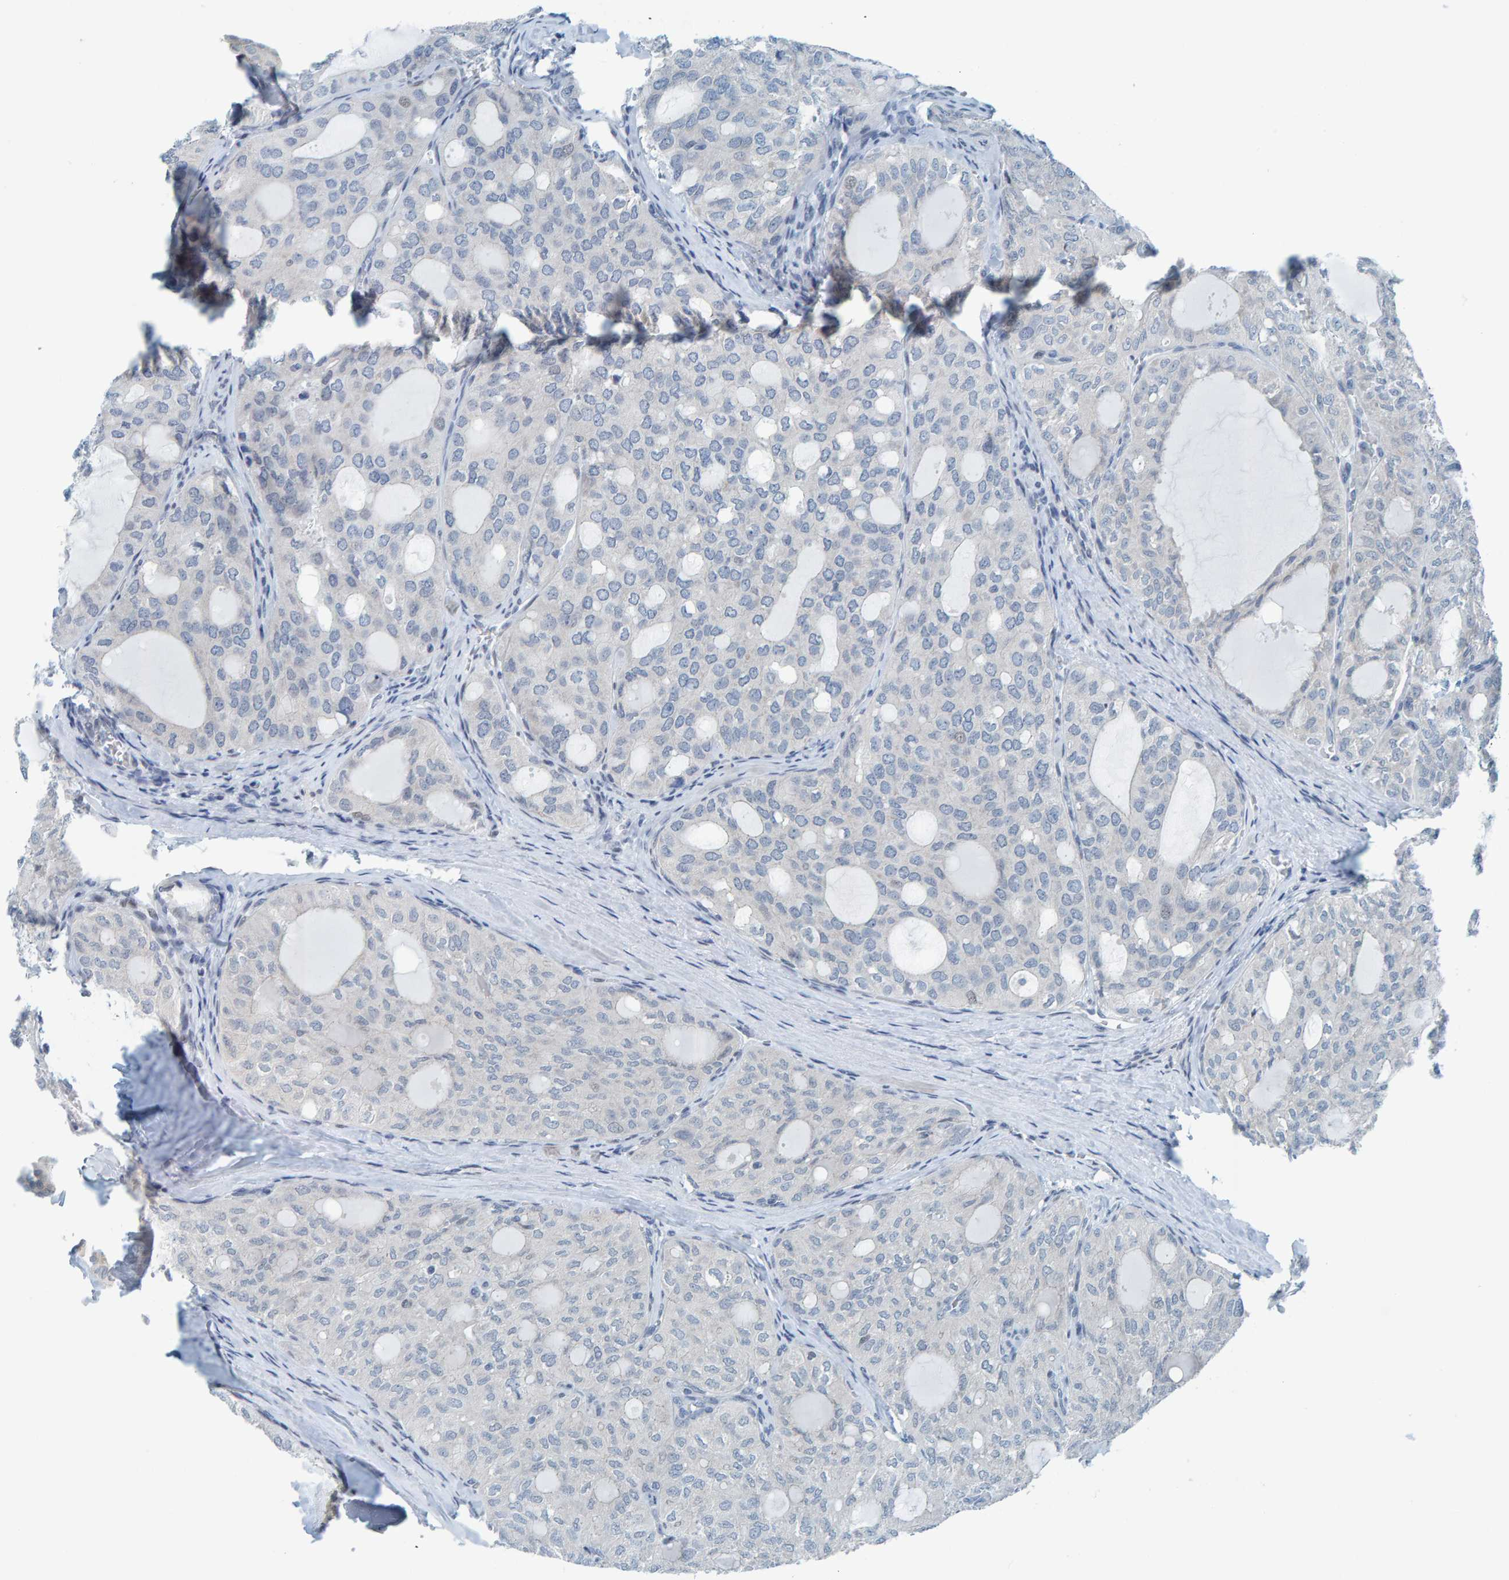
{"staining": {"intensity": "negative", "quantity": "none", "location": "none"}, "tissue": "thyroid cancer", "cell_type": "Tumor cells", "image_type": "cancer", "snomed": [{"axis": "morphology", "description": "Follicular adenoma carcinoma, NOS"}, {"axis": "topography", "description": "Thyroid gland"}], "caption": "This is an IHC histopathology image of thyroid cancer. There is no staining in tumor cells.", "gene": "CNP", "patient": {"sex": "male", "age": 75}}